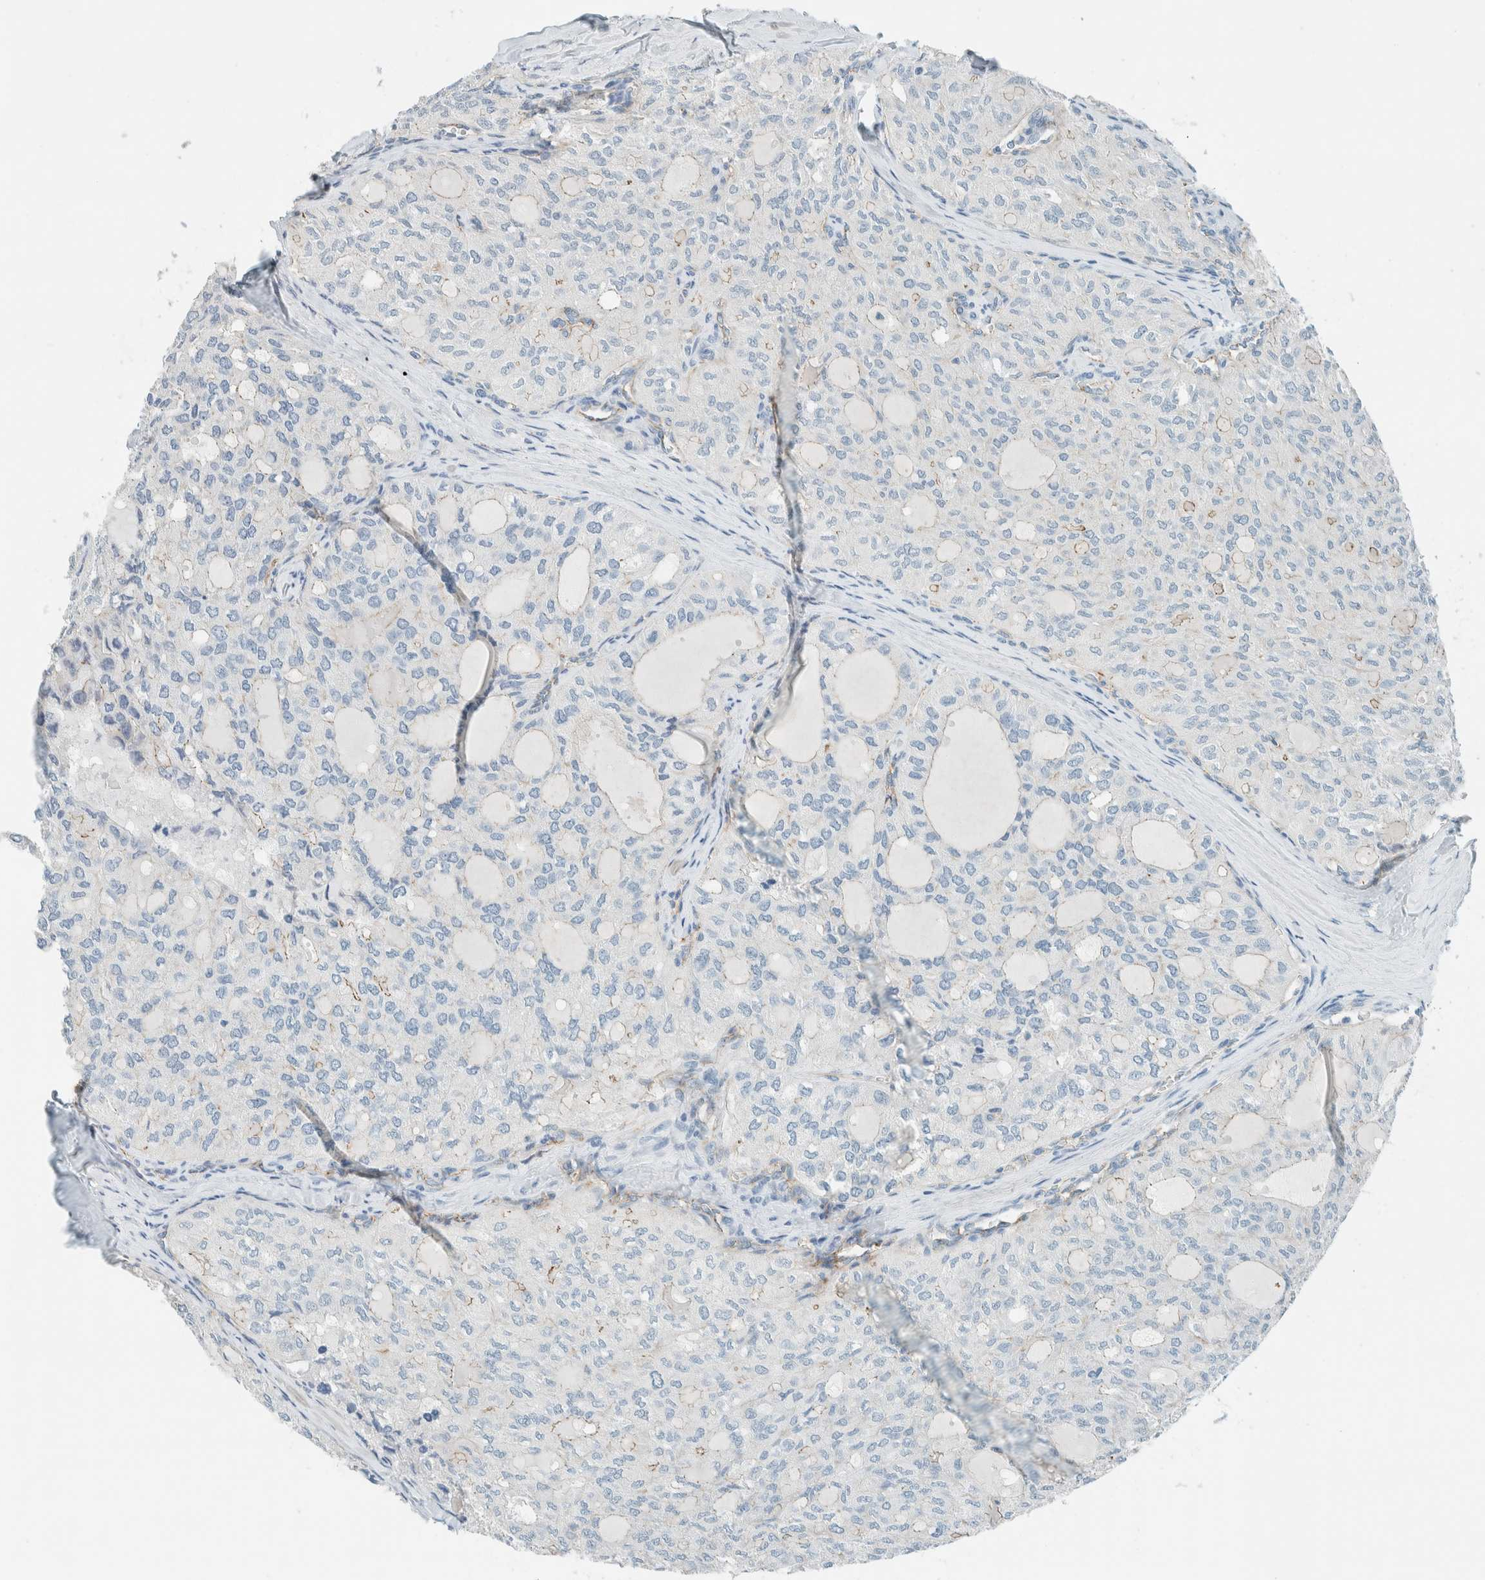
{"staining": {"intensity": "negative", "quantity": "none", "location": "none"}, "tissue": "thyroid cancer", "cell_type": "Tumor cells", "image_type": "cancer", "snomed": [{"axis": "morphology", "description": "Follicular adenoma carcinoma, NOS"}, {"axis": "topography", "description": "Thyroid gland"}], "caption": "The immunohistochemistry (IHC) photomicrograph has no significant staining in tumor cells of thyroid cancer (follicular adenoma carcinoma) tissue. The staining is performed using DAB brown chromogen with nuclei counter-stained in using hematoxylin.", "gene": "SLFN12", "patient": {"sex": "male", "age": 75}}